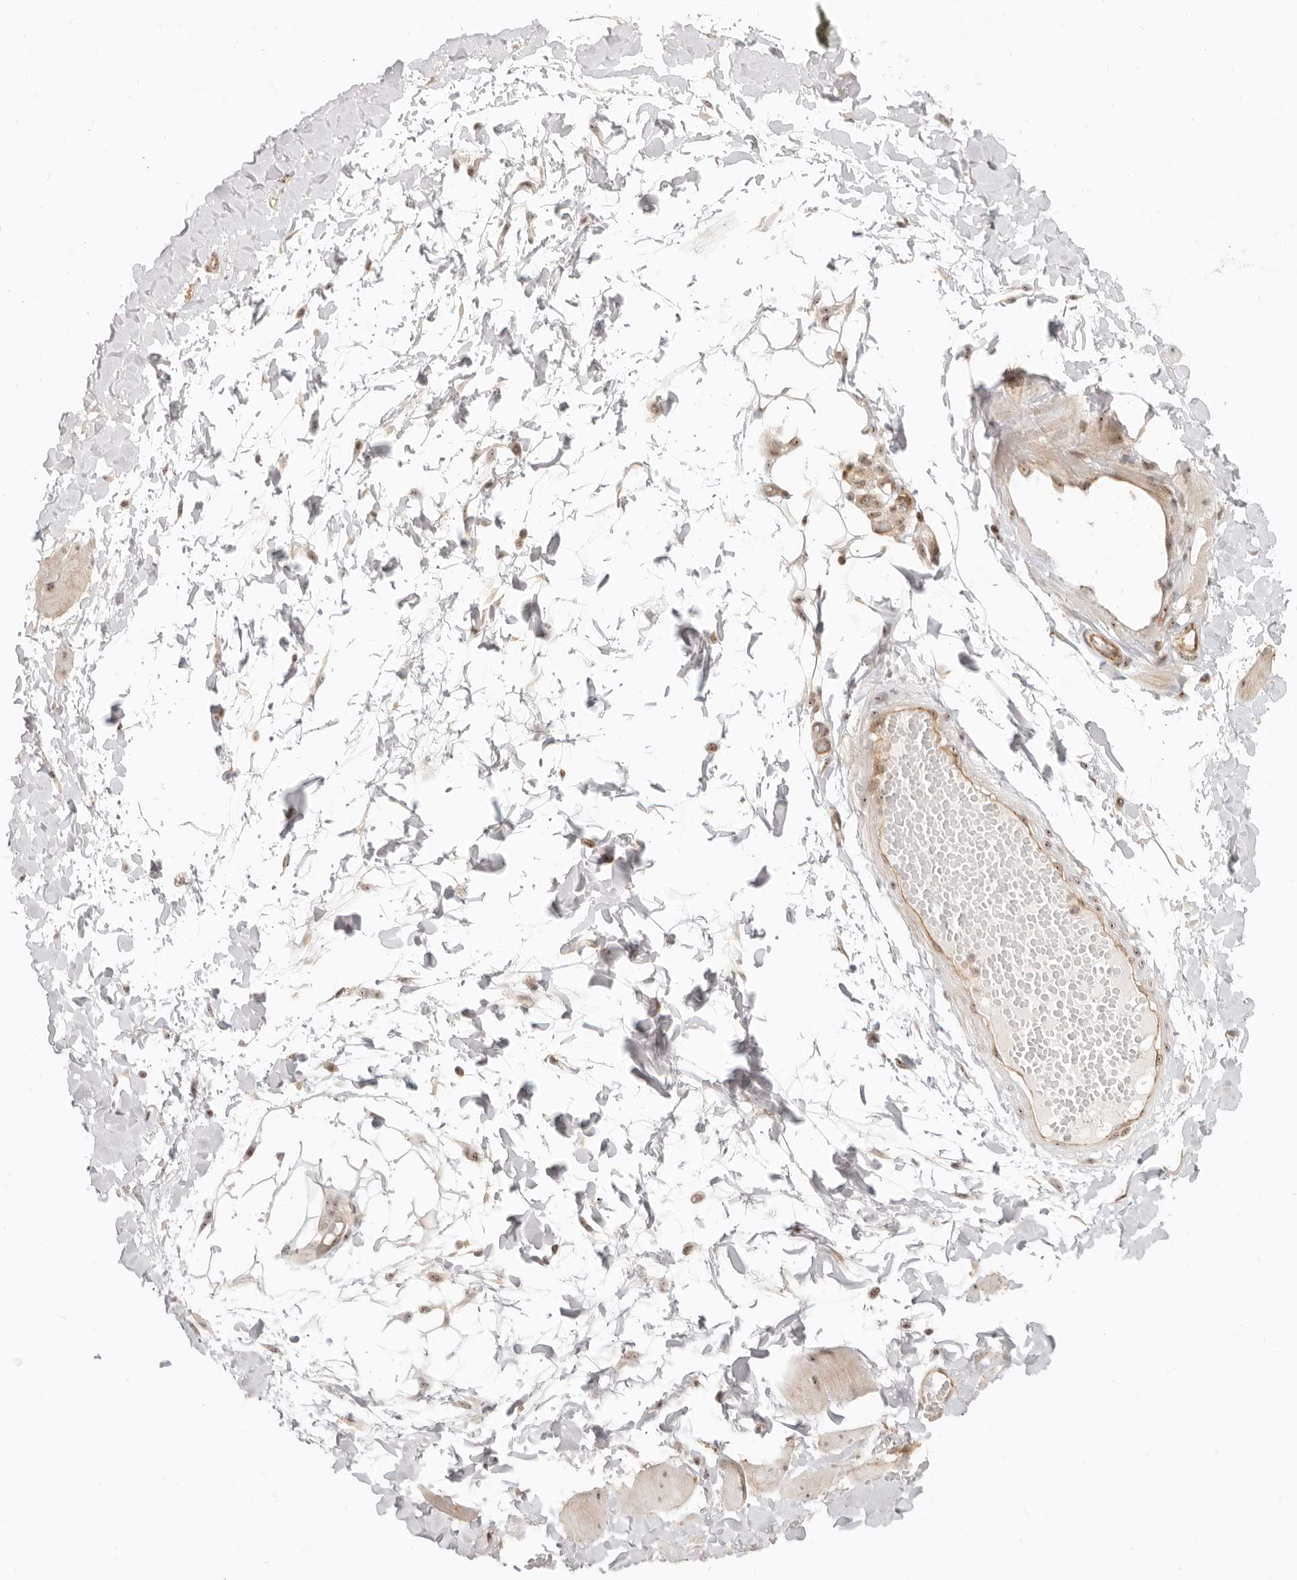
{"staining": {"intensity": "weak", "quantity": ">75%", "location": "cytoplasmic/membranous,nuclear"}, "tissue": "adipose tissue", "cell_type": "Adipocytes", "image_type": "normal", "snomed": [{"axis": "morphology", "description": "Normal tissue, NOS"}, {"axis": "topography", "description": "Adipose tissue"}, {"axis": "topography", "description": "Vascular tissue"}, {"axis": "topography", "description": "Peripheral nerve tissue"}], "caption": "The micrograph shows immunohistochemical staining of benign adipose tissue. There is weak cytoplasmic/membranous,nuclear staining is seen in about >75% of adipocytes. The staining was performed using DAB to visualize the protein expression in brown, while the nuclei were stained in blue with hematoxylin (Magnification: 20x).", "gene": "BAP1", "patient": {"sex": "male", "age": 25}}